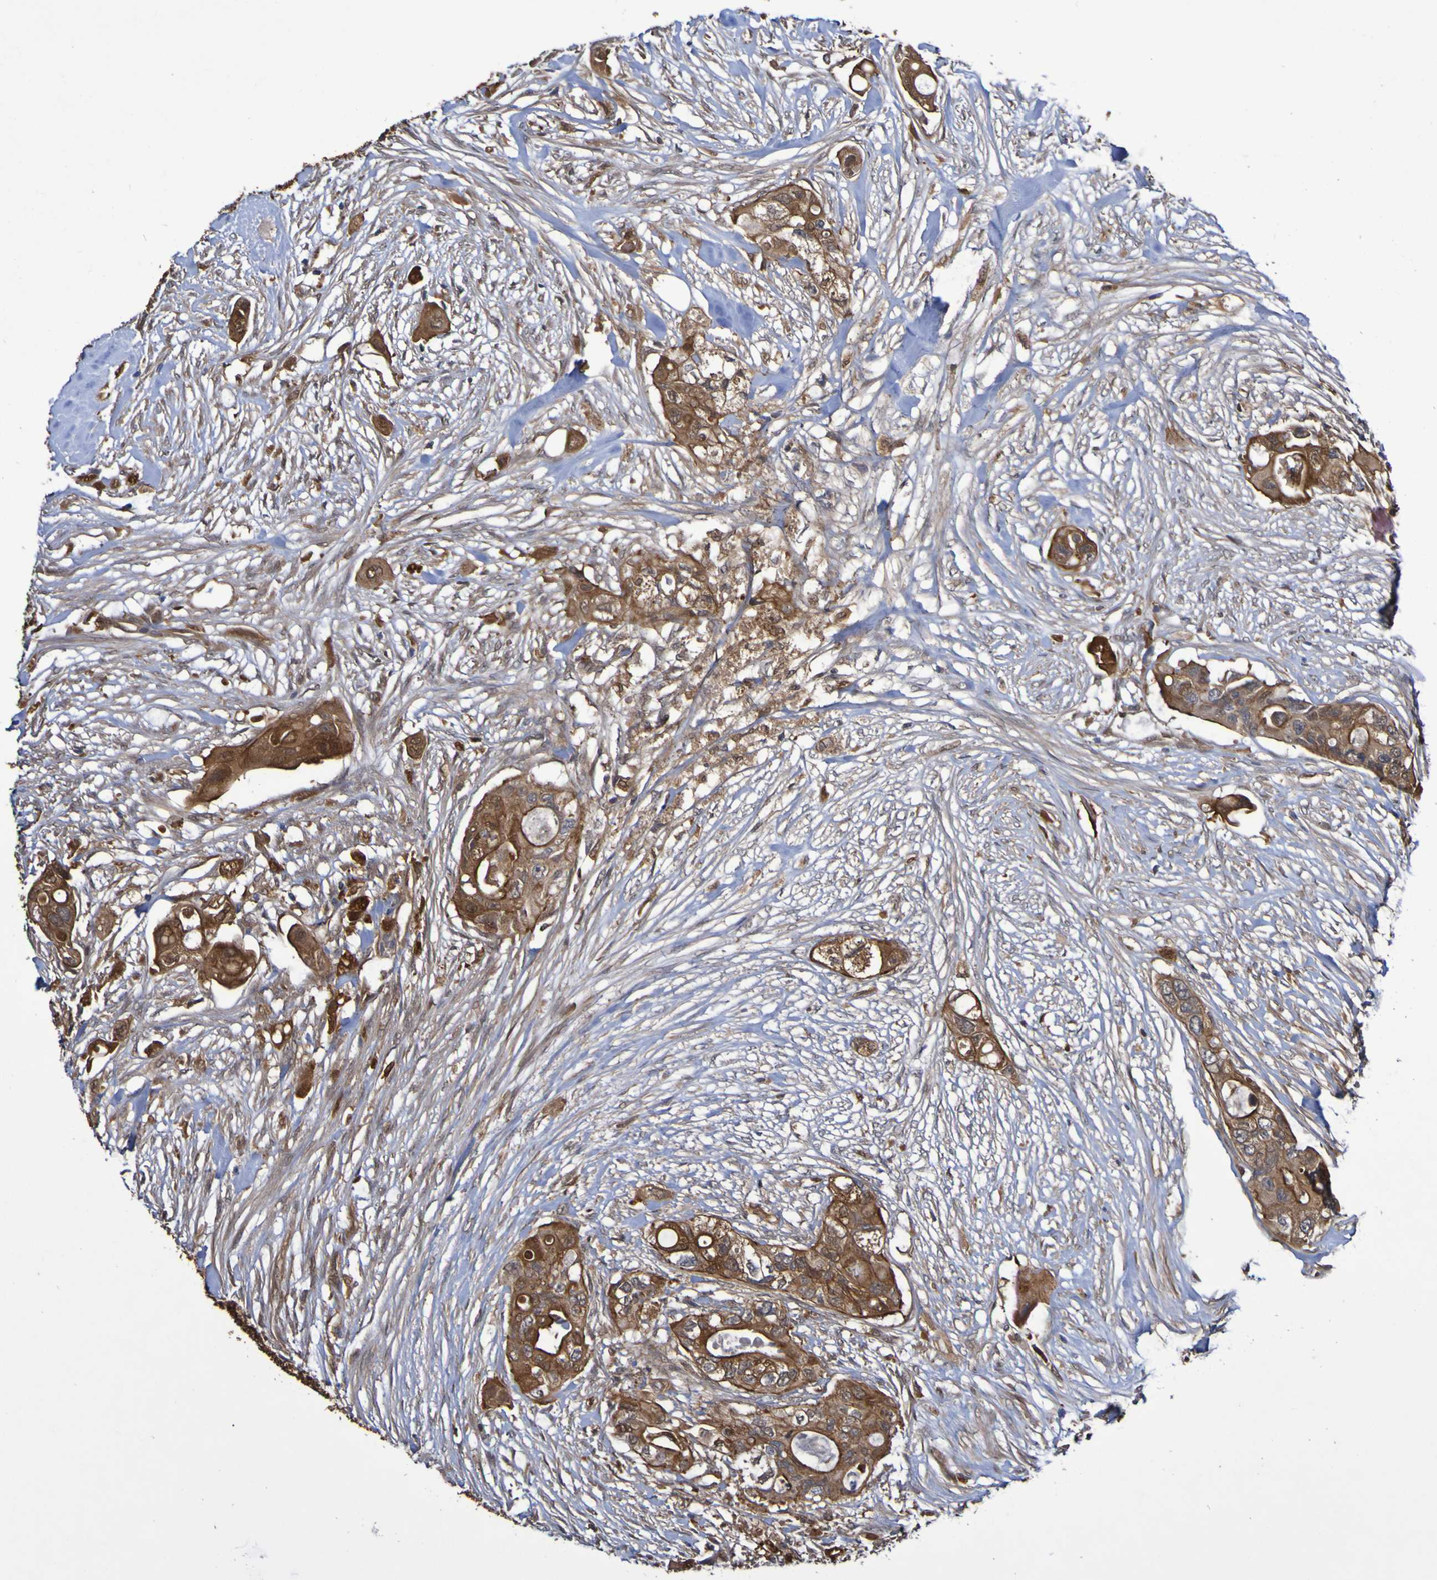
{"staining": {"intensity": "strong", "quantity": ">75%", "location": "cytoplasmic/membranous"}, "tissue": "colorectal cancer", "cell_type": "Tumor cells", "image_type": "cancer", "snomed": [{"axis": "morphology", "description": "Adenocarcinoma, NOS"}, {"axis": "topography", "description": "Colon"}], "caption": "The image displays immunohistochemical staining of colorectal cancer. There is strong cytoplasmic/membranous expression is identified in approximately >75% of tumor cells.", "gene": "SERPINB6", "patient": {"sex": "female", "age": 57}}